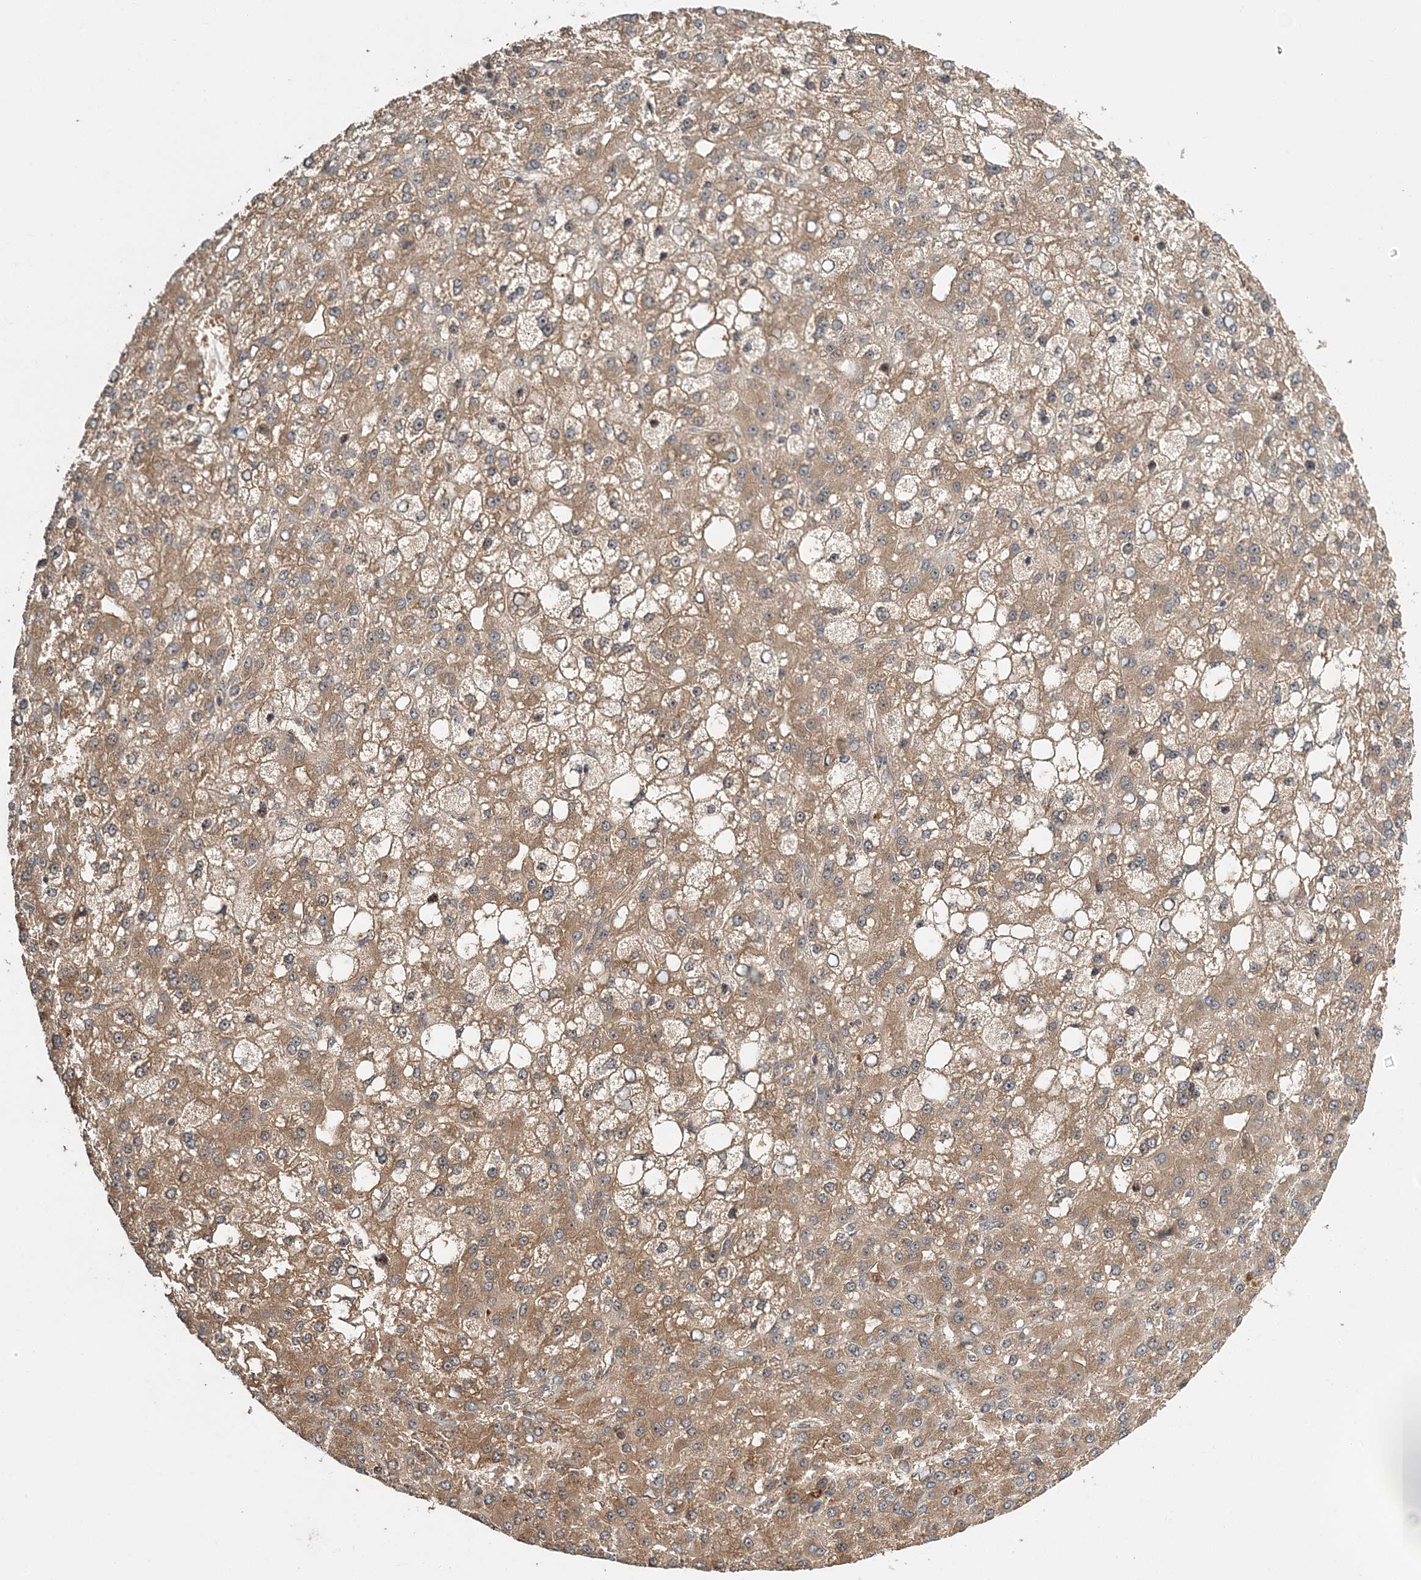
{"staining": {"intensity": "weak", "quantity": ">75%", "location": "cytoplasmic/membranous"}, "tissue": "liver cancer", "cell_type": "Tumor cells", "image_type": "cancer", "snomed": [{"axis": "morphology", "description": "Carcinoma, Hepatocellular, NOS"}, {"axis": "topography", "description": "Liver"}], "caption": "Immunohistochemical staining of human liver cancer (hepatocellular carcinoma) reveals weak cytoplasmic/membranous protein staining in approximately >75% of tumor cells. (DAB IHC, brown staining for protein, blue staining for nuclei).", "gene": "UBTD2", "patient": {"sex": "male", "age": 67}}